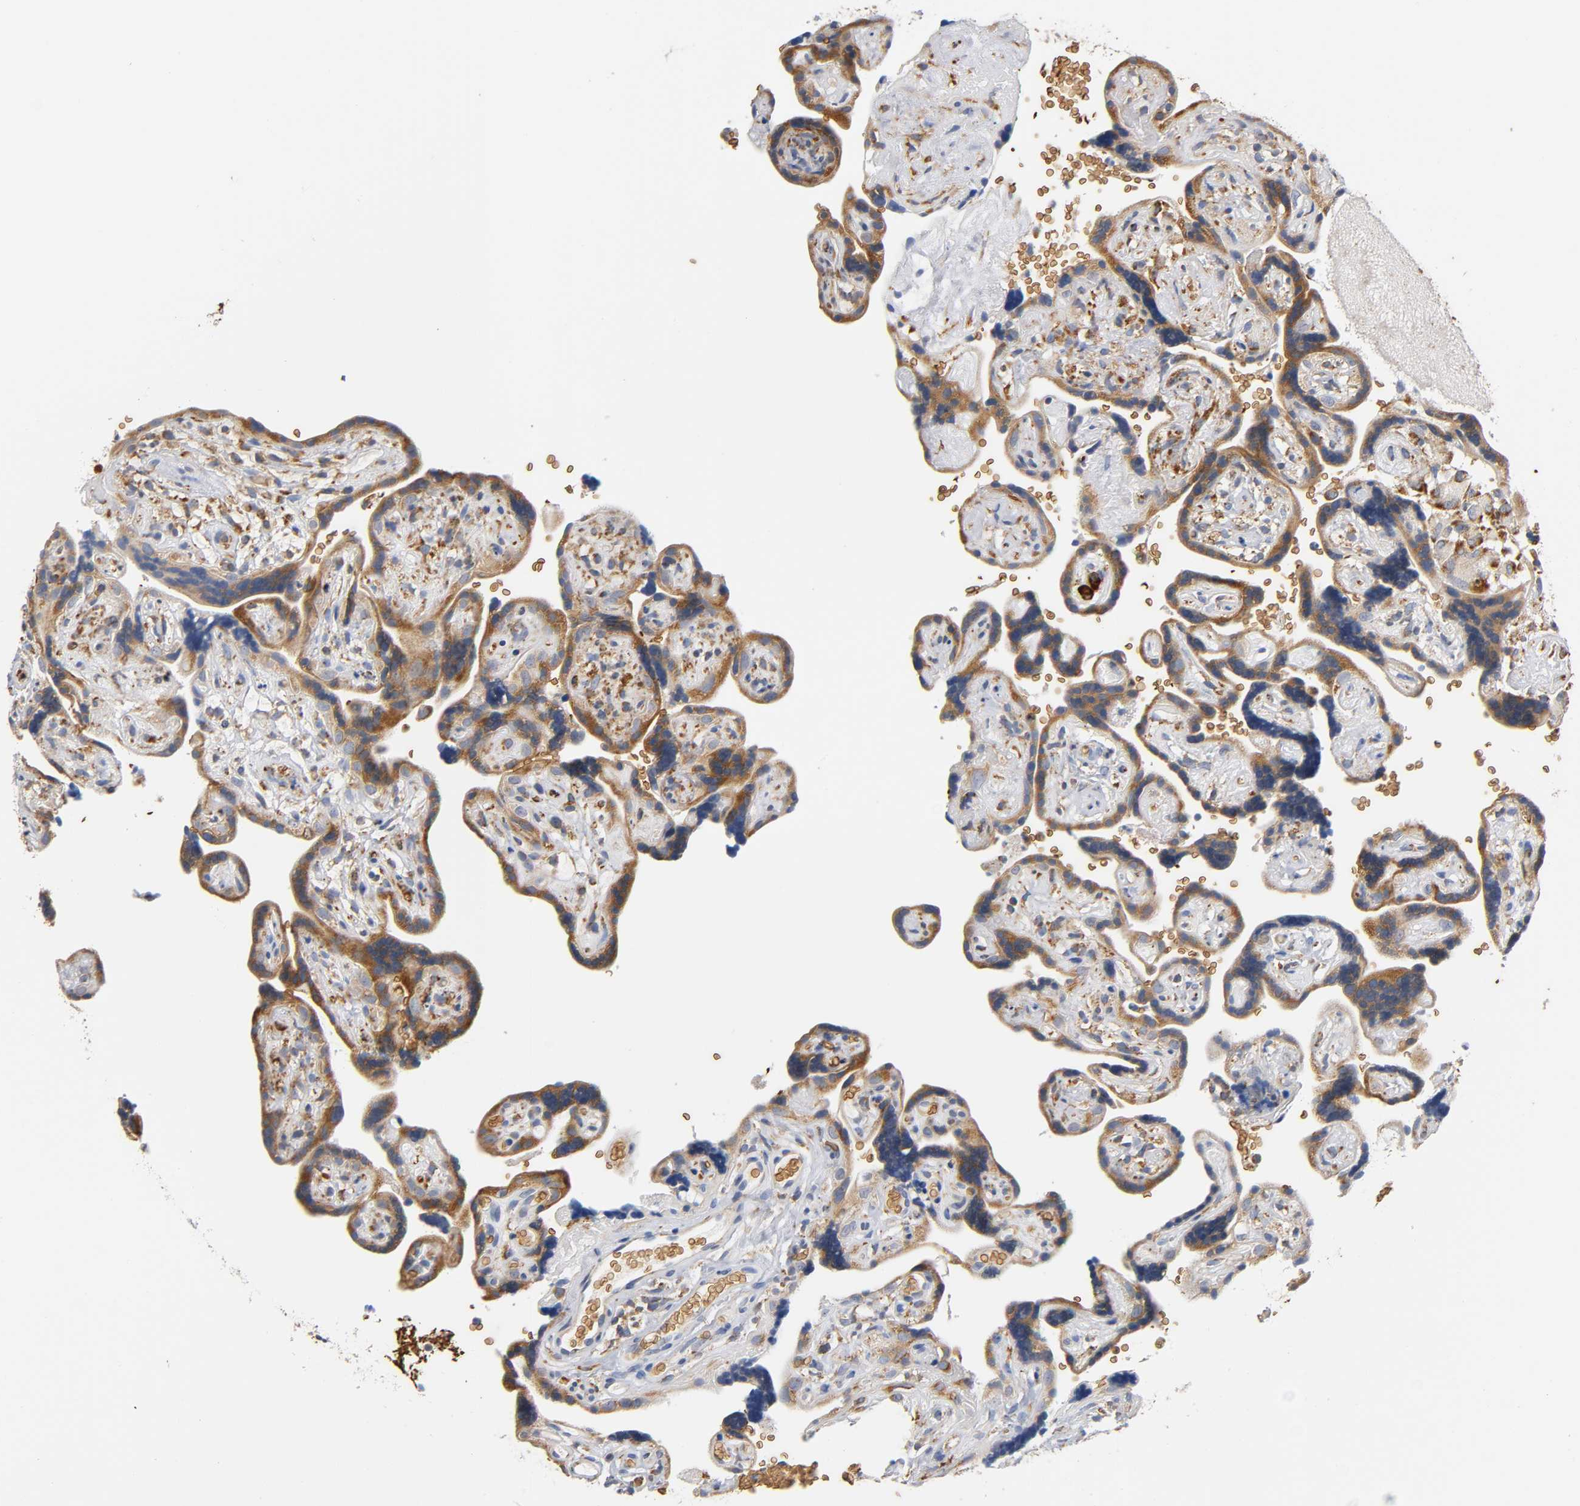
{"staining": {"intensity": "strong", "quantity": ">75%", "location": "cytoplasmic/membranous"}, "tissue": "placenta", "cell_type": "Decidual cells", "image_type": "normal", "snomed": [{"axis": "morphology", "description": "Normal tissue, NOS"}, {"axis": "topography", "description": "Placenta"}], "caption": "A brown stain labels strong cytoplasmic/membranous expression of a protein in decidual cells of benign human placenta.", "gene": "UCKL1", "patient": {"sex": "female", "age": 30}}